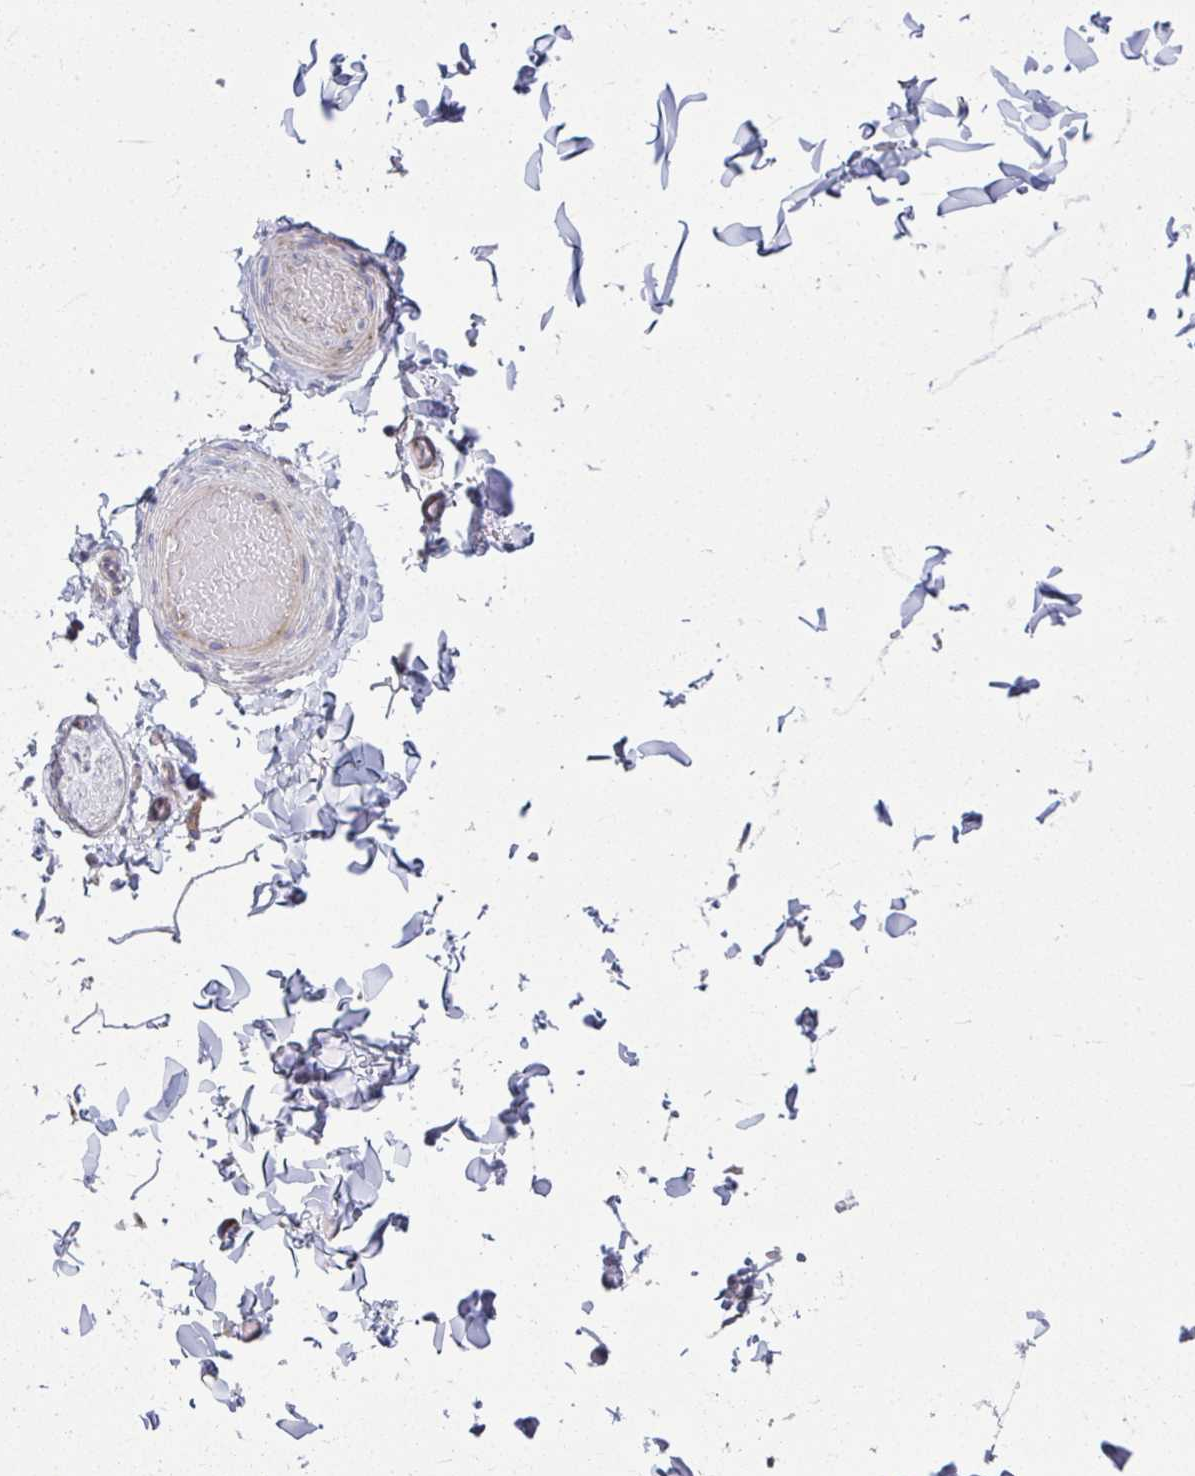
{"staining": {"intensity": "negative", "quantity": "none", "location": "none"}, "tissue": "adipose tissue", "cell_type": "Adipocytes", "image_type": "normal", "snomed": [{"axis": "morphology", "description": "Normal tissue, NOS"}, {"axis": "topography", "description": "Soft tissue"}, {"axis": "topography", "description": "Adipose tissue"}, {"axis": "topography", "description": "Vascular tissue"}, {"axis": "topography", "description": "Peripheral nerve tissue"}], "caption": "Immunohistochemistry (IHC) of normal human adipose tissue displays no expression in adipocytes.", "gene": "GFPT2", "patient": {"sex": "male", "age": 29}}